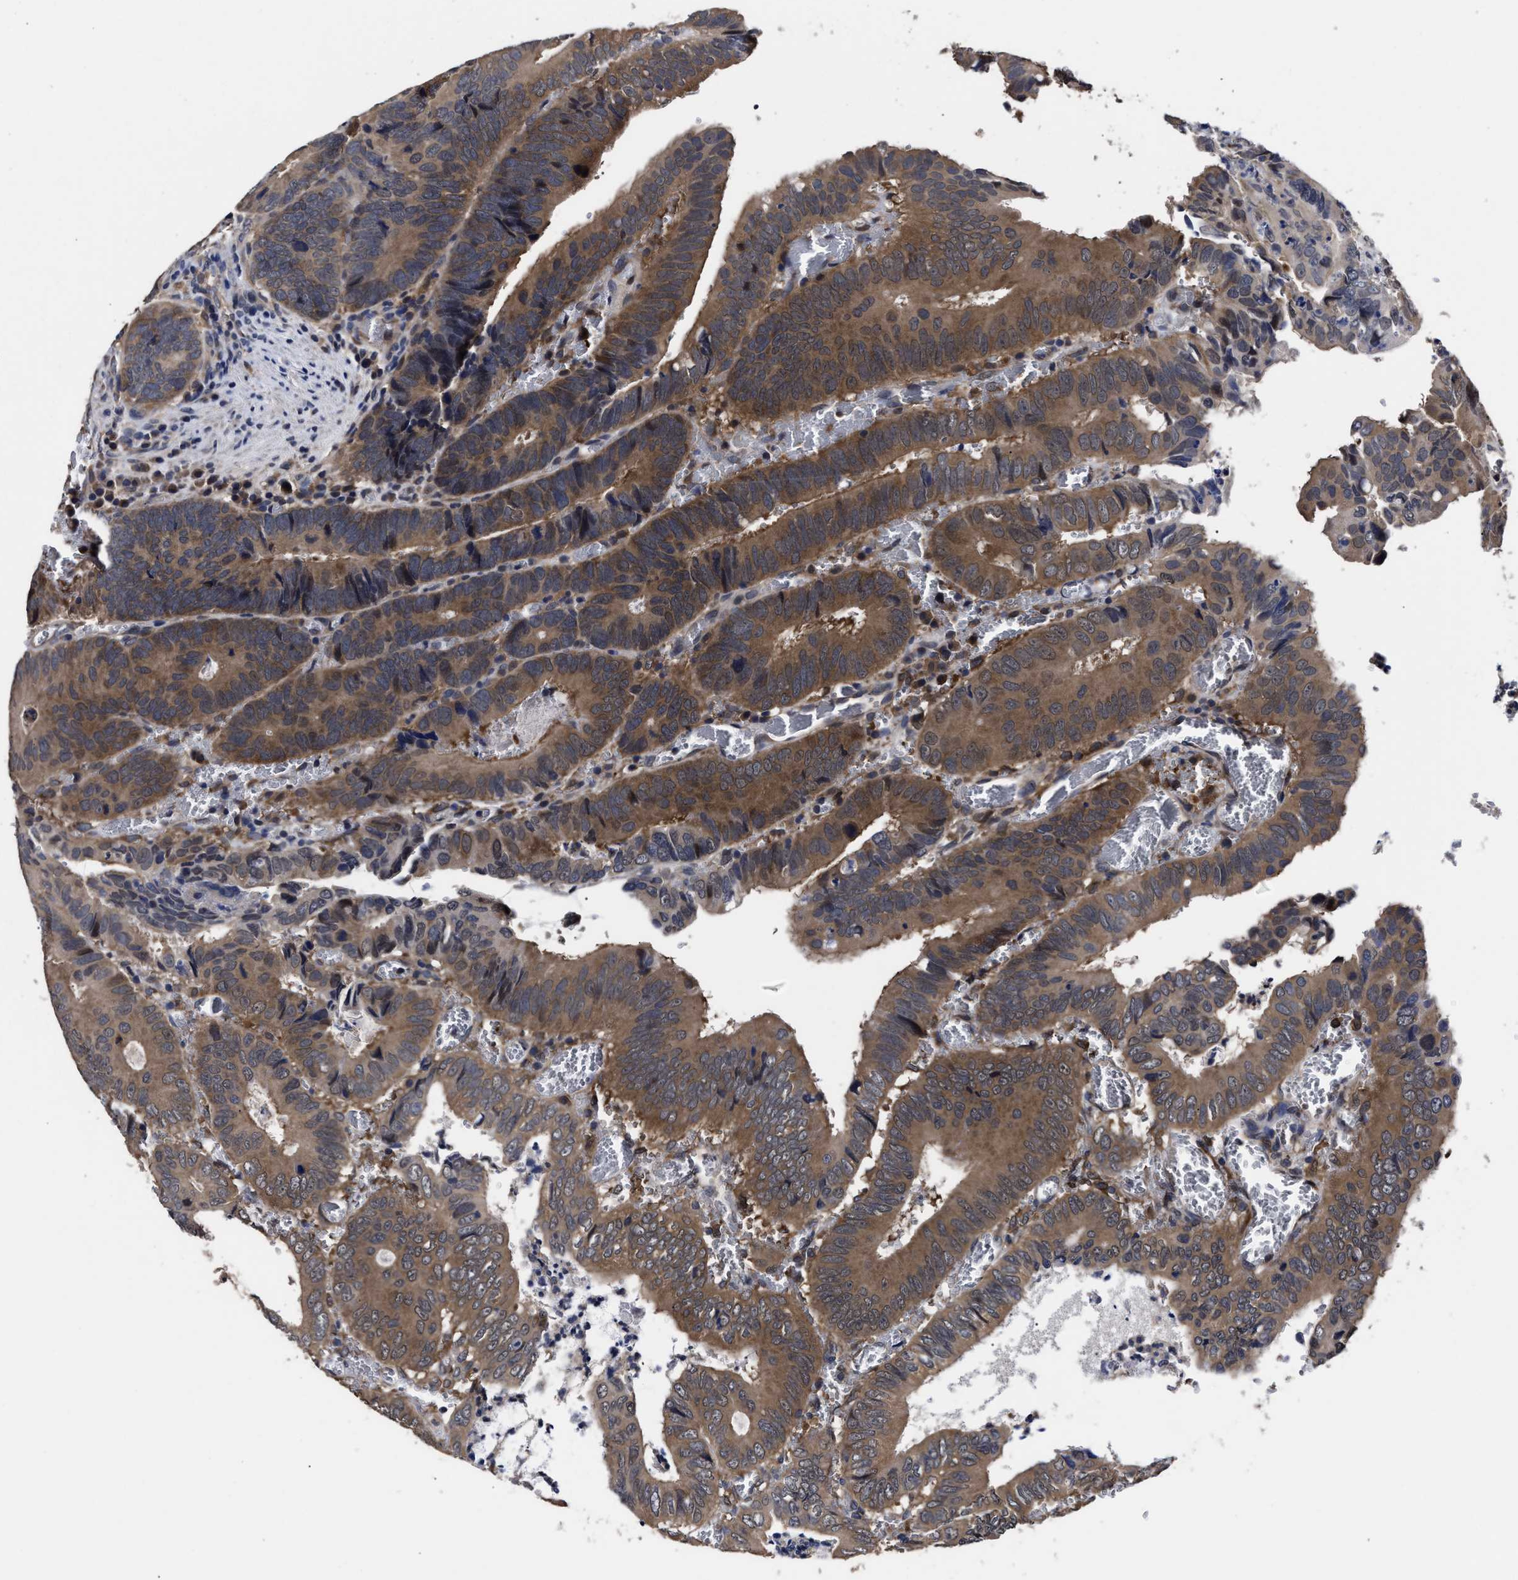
{"staining": {"intensity": "moderate", "quantity": ">75%", "location": "cytoplasmic/membranous"}, "tissue": "colorectal cancer", "cell_type": "Tumor cells", "image_type": "cancer", "snomed": [{"axis": "morphology", "description": "Inflammation, NOS"}, {"axis": "morphology", "description": "Adenocarcinoma, NOS"}, {"axis": "topography", "description": "Colon"}], "caption": "Immunohistochemistry (IHC) of colorectal adenocarcinoma exhibits medium levels of moderate cytoplasmic/membranous positivity in approximately >75% of tumor cells.", "gene": "SOCS5", "patient": {"sex": "male", "age": 72}}